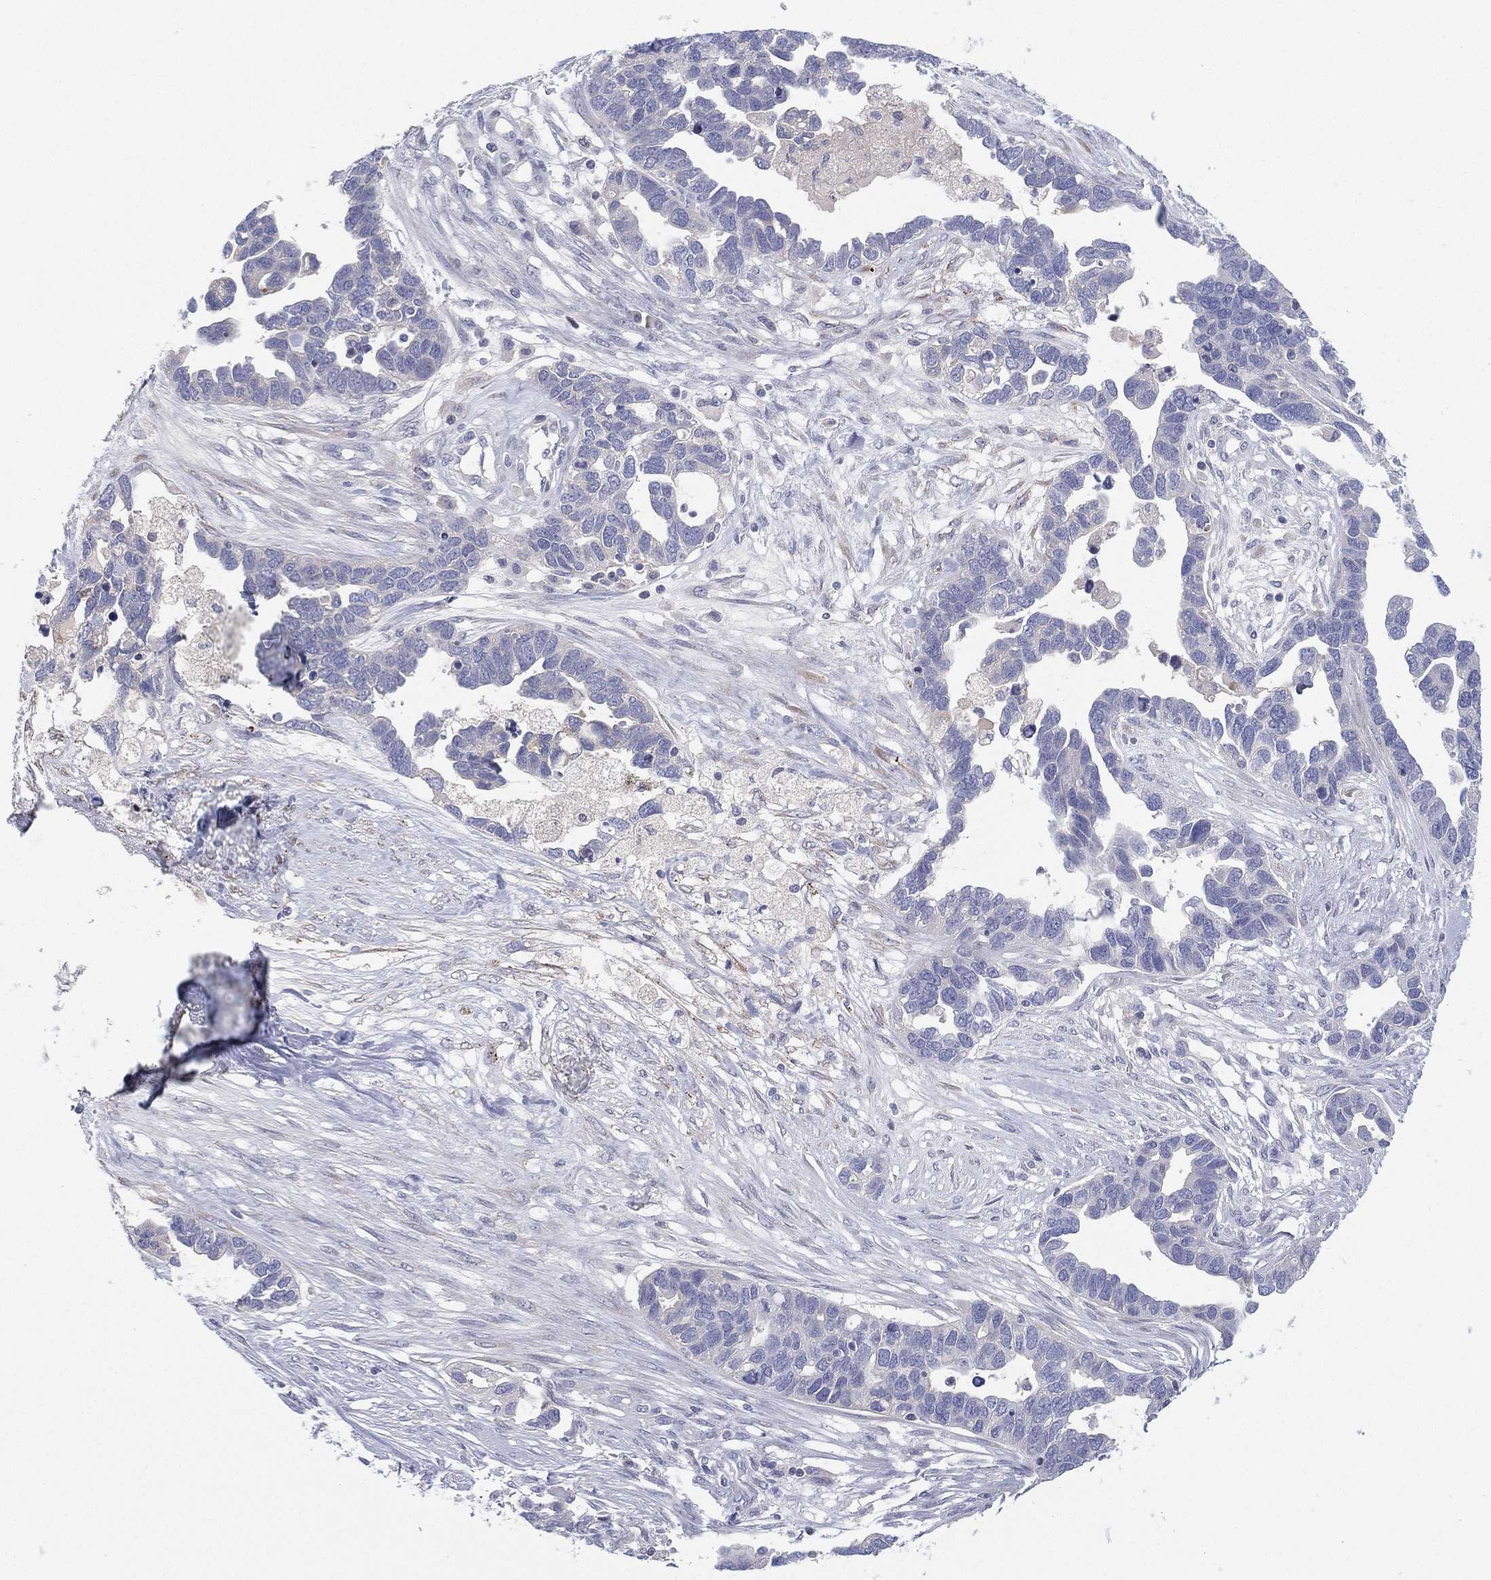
{"staining": {"intensity": "negative", "quantity": "none", "location": "none"}, "tissue": "ovarian cancer", "cell_type": "Tumor cells", "image_type": "cancer", "snomed": [{"axis": "morphology", "description": "Cystadenocarcinoma, serous, NOS"}, {"axis": "topography", "description": "Ovary"}], "caption": "DAB (3,3'-diaminobenzidine) immunohistochemical staining of serous cystadenocarcinoma (ovarian) reveals no significant expression in tumor cells. (DAB (3,3'-diaminobenzidine) IHC, high magnification).", "gene": "CYP2D6", "patient": {"sex": "female", "age": 54}}